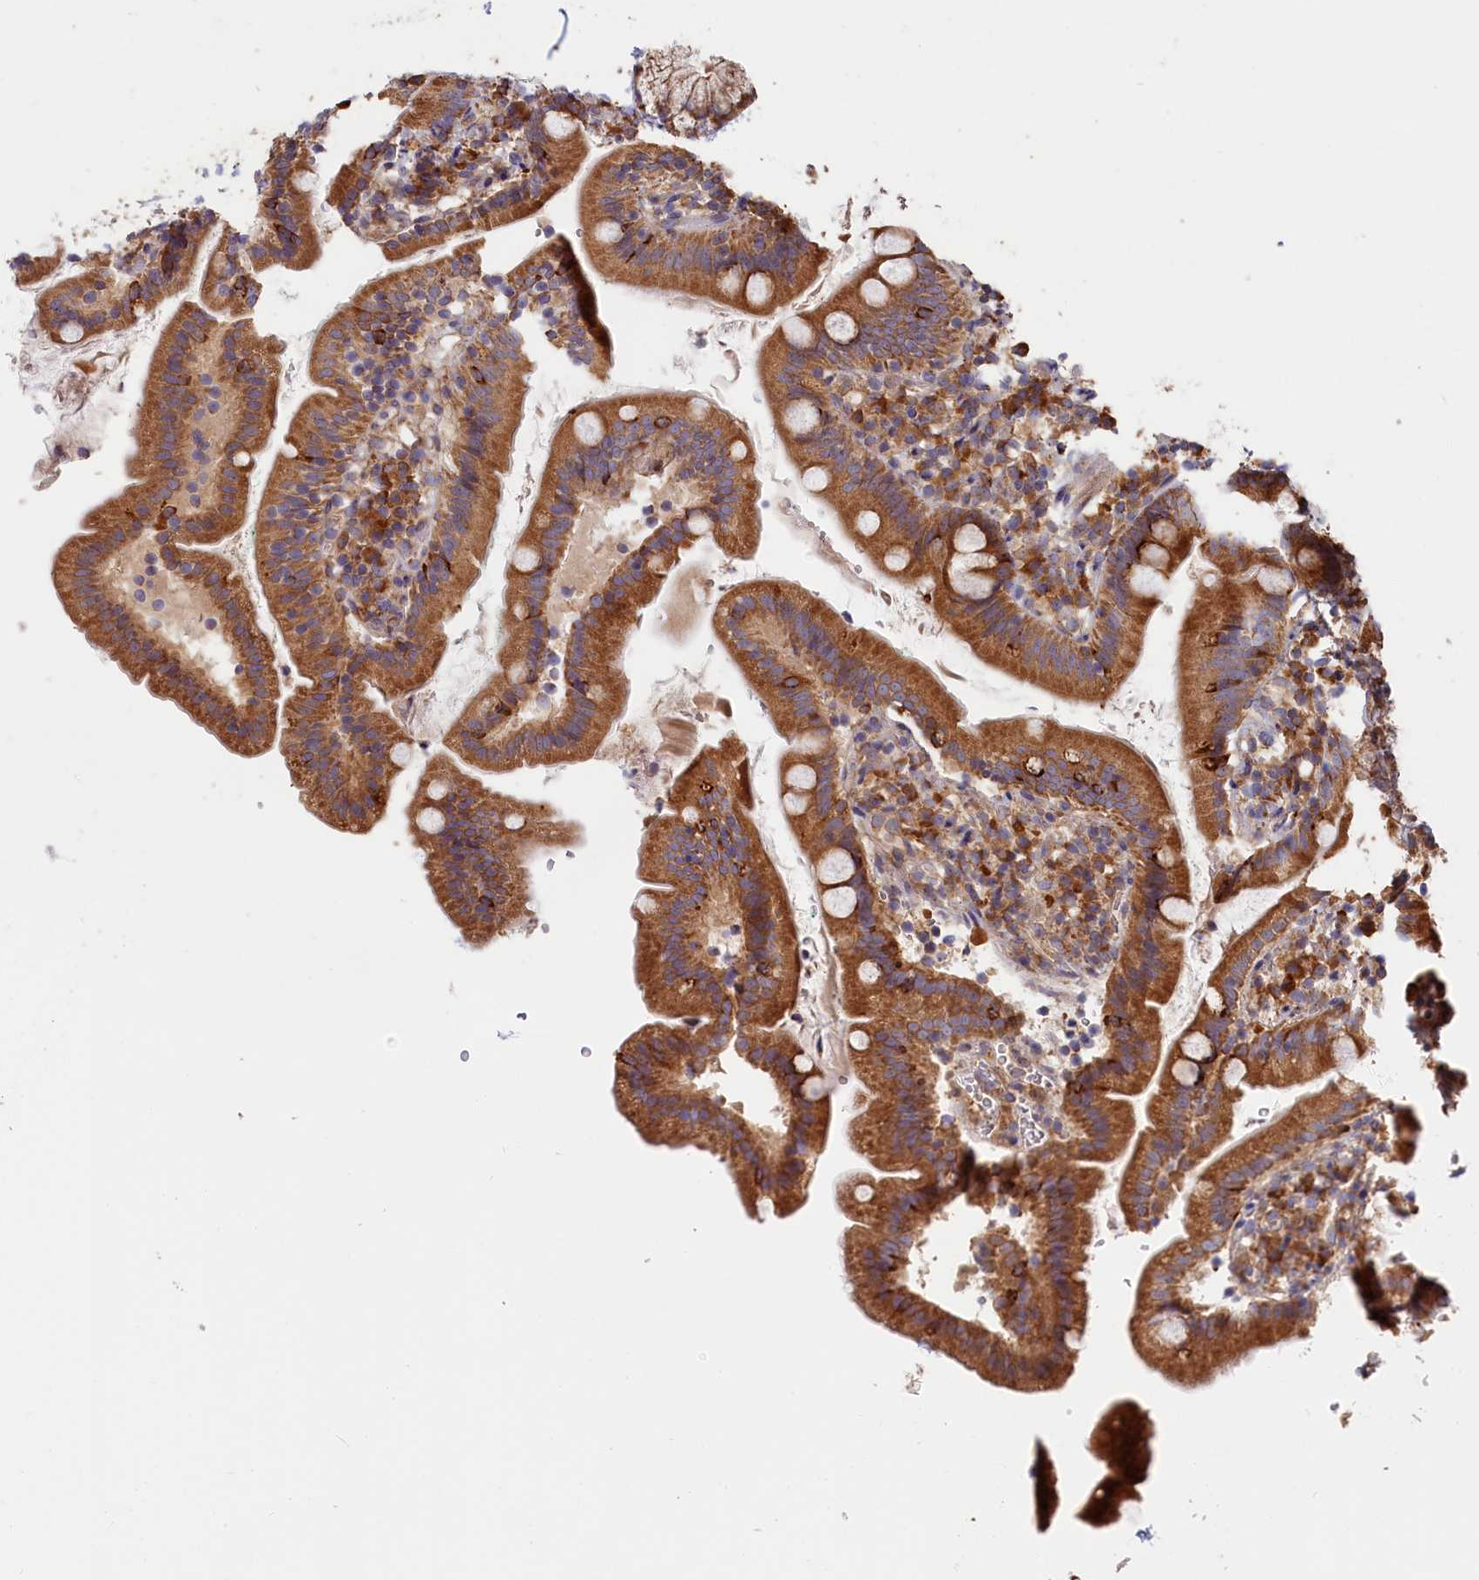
{"staining": {"intensity": "moderate", "quantity": ">75%", "location": "cytoplasmic/membranous"}, "tissue": "duodenum", "cell_type": "Glandular cells", "image_type": "normal", "snomed": [{"axis": "morphology", "description": "Normal tissue, NOS"}, {"axis": "topography", "description": "Duodenum"}], "caption": "A brown stain highlights moderate cytoplasmic/membranous staining of a protein in glandular cells of normal human duodenum.", "gene": "CEP44", "patient": {"sex": "female", "age": 67}}